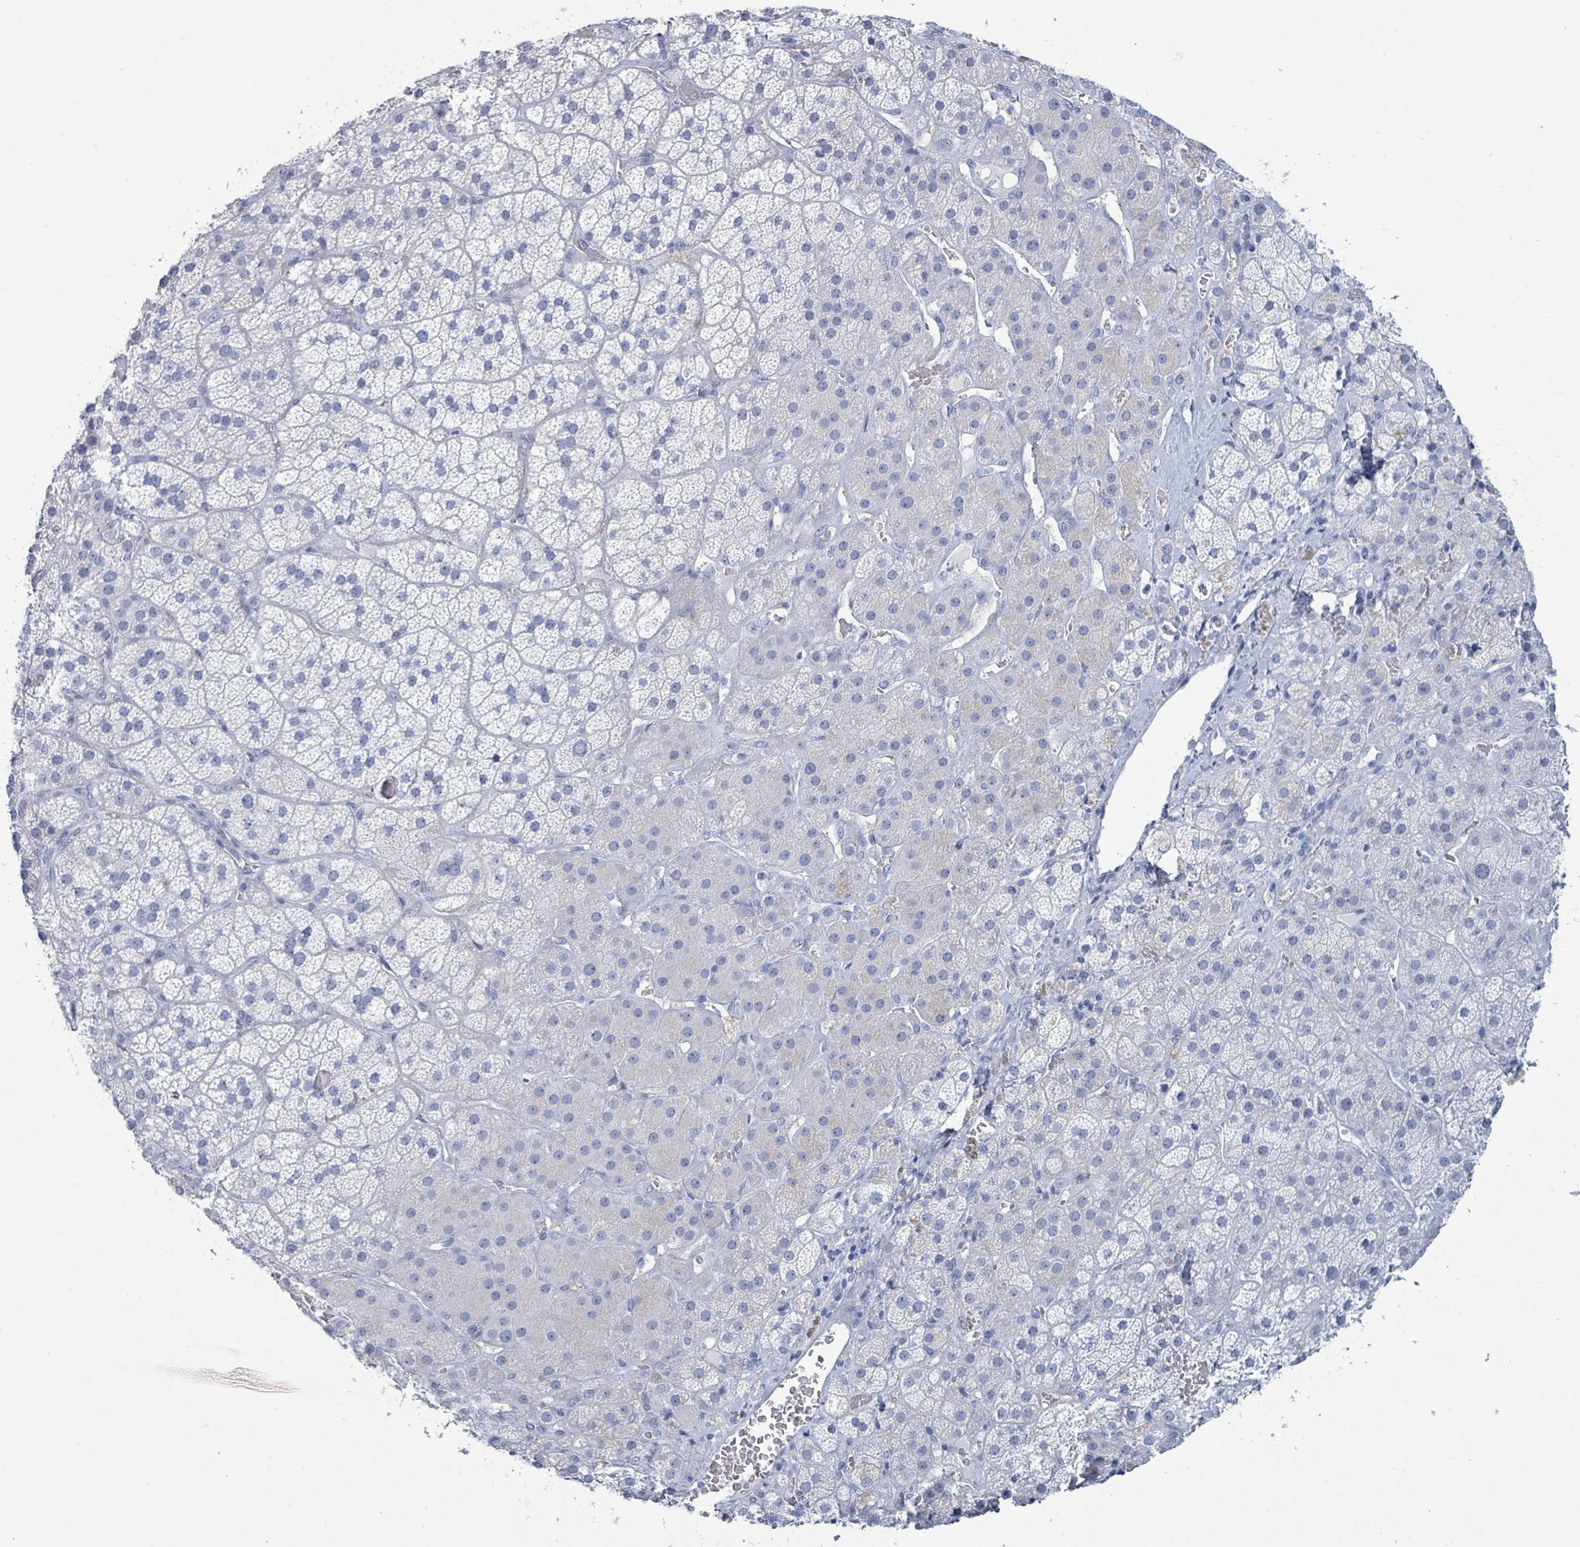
{"staining": {"intensity": "negative", "quantity": "none", "location": "none"}, "tissue": "adrenal gland", "cell_type": "Glandular cells", "image_type": "normal", "snomed": [{"axis": "morphology", "description": "Normal tissue, NOS"}, {"axis": "topography", "description": "Adrenal gland"}], "caption": "Adrenal gland was stained to show a protein in brown. There is no significant staining in glandular cells. (DAB immunohistochemistry visualized using brightfield microscopy, high magnification).", "gene": "VPS13D", "patient": {"sex": "male", "age": 57}}